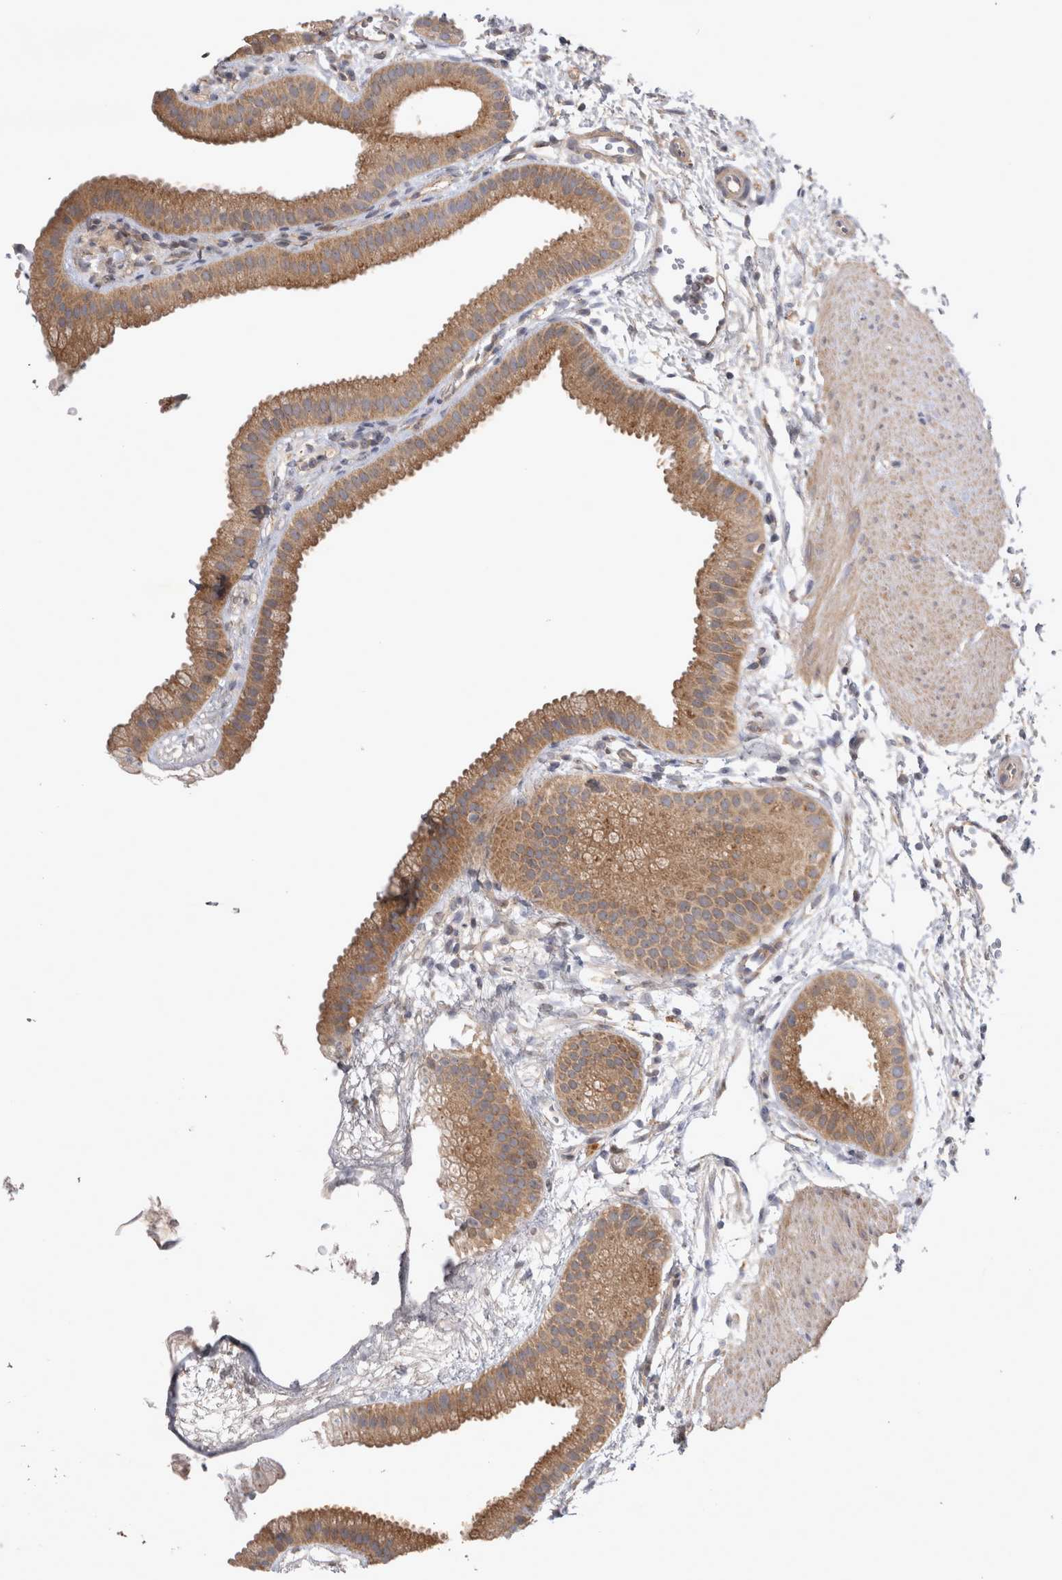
{"staining": {"intensity": "moderate", "quantity": ">75%", "location": "cytoplasmic/membranous"}, "tissue": "gallbladder", "cell_type": "Glandular cells", "image_type": "normal", "snomed": [{"axis": "morphology", "description": "Normal tissue, NOS"}, {"axis": "topography", "description": "Gallbladder"}], "caption": "An image of human gallbladder stained for a protein shows moderate cytoplasmic/membranous brown staining in glandular cells.", "gene": "SRD5A3", "patient": {"sex": "female", "age": 64}}